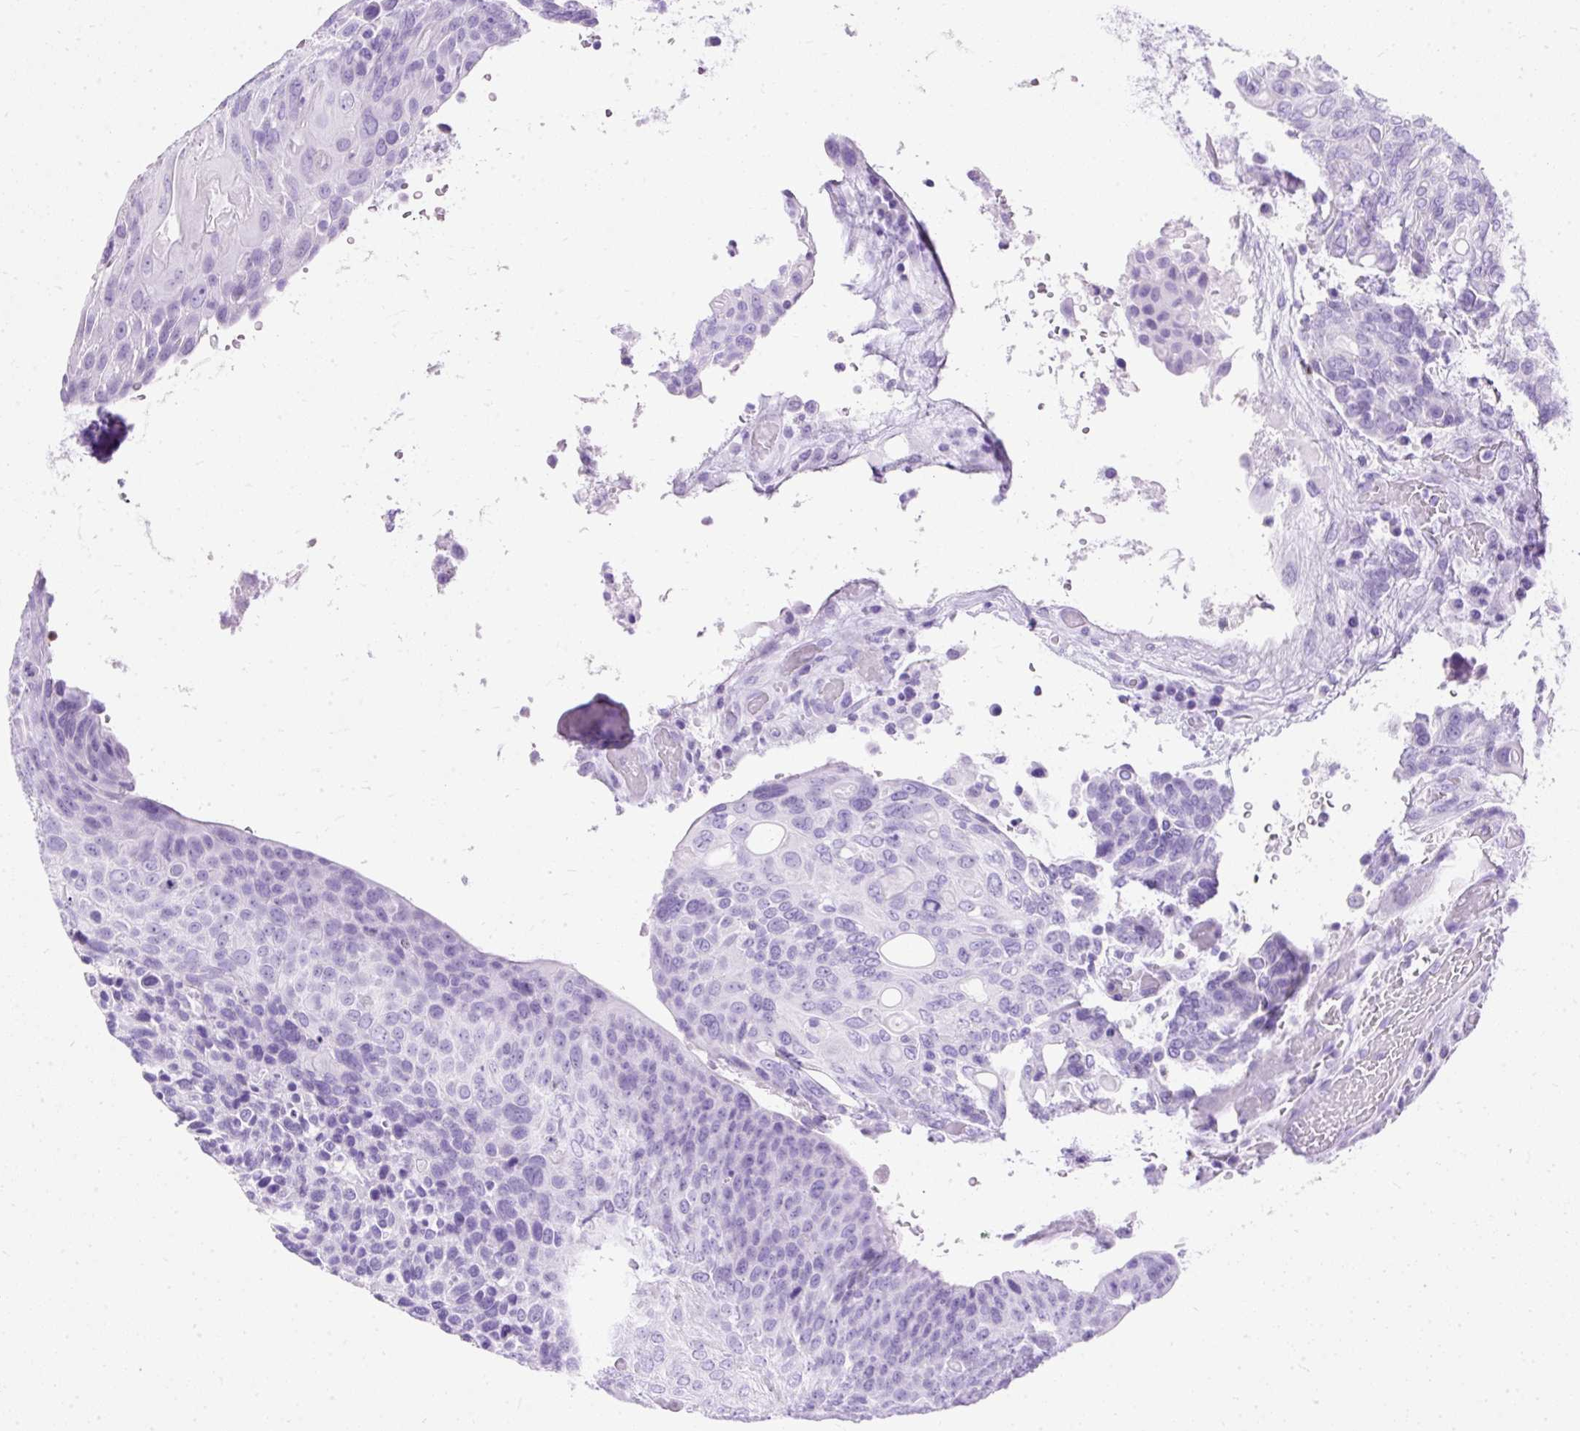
{"staining": {"intensity": "negative", "quantity": "none", "location": "none"}, "tissue": "urothelial cancer", "cell_type": "Tumor cells", "image_type": "cancer", "snomed": [{"axis": "morphology", "description": "Urothelial carcinoma, High grade"}, {"axis": "topography", "description": "Urinary bladder"}], "caption": "A high-resolution image shows immunohistochemistry staining of urothelial cancer, which displays no significant positivity in tumor cells.", "gene": "PVALB", "patient": {"sex": "female", "age": 70}}